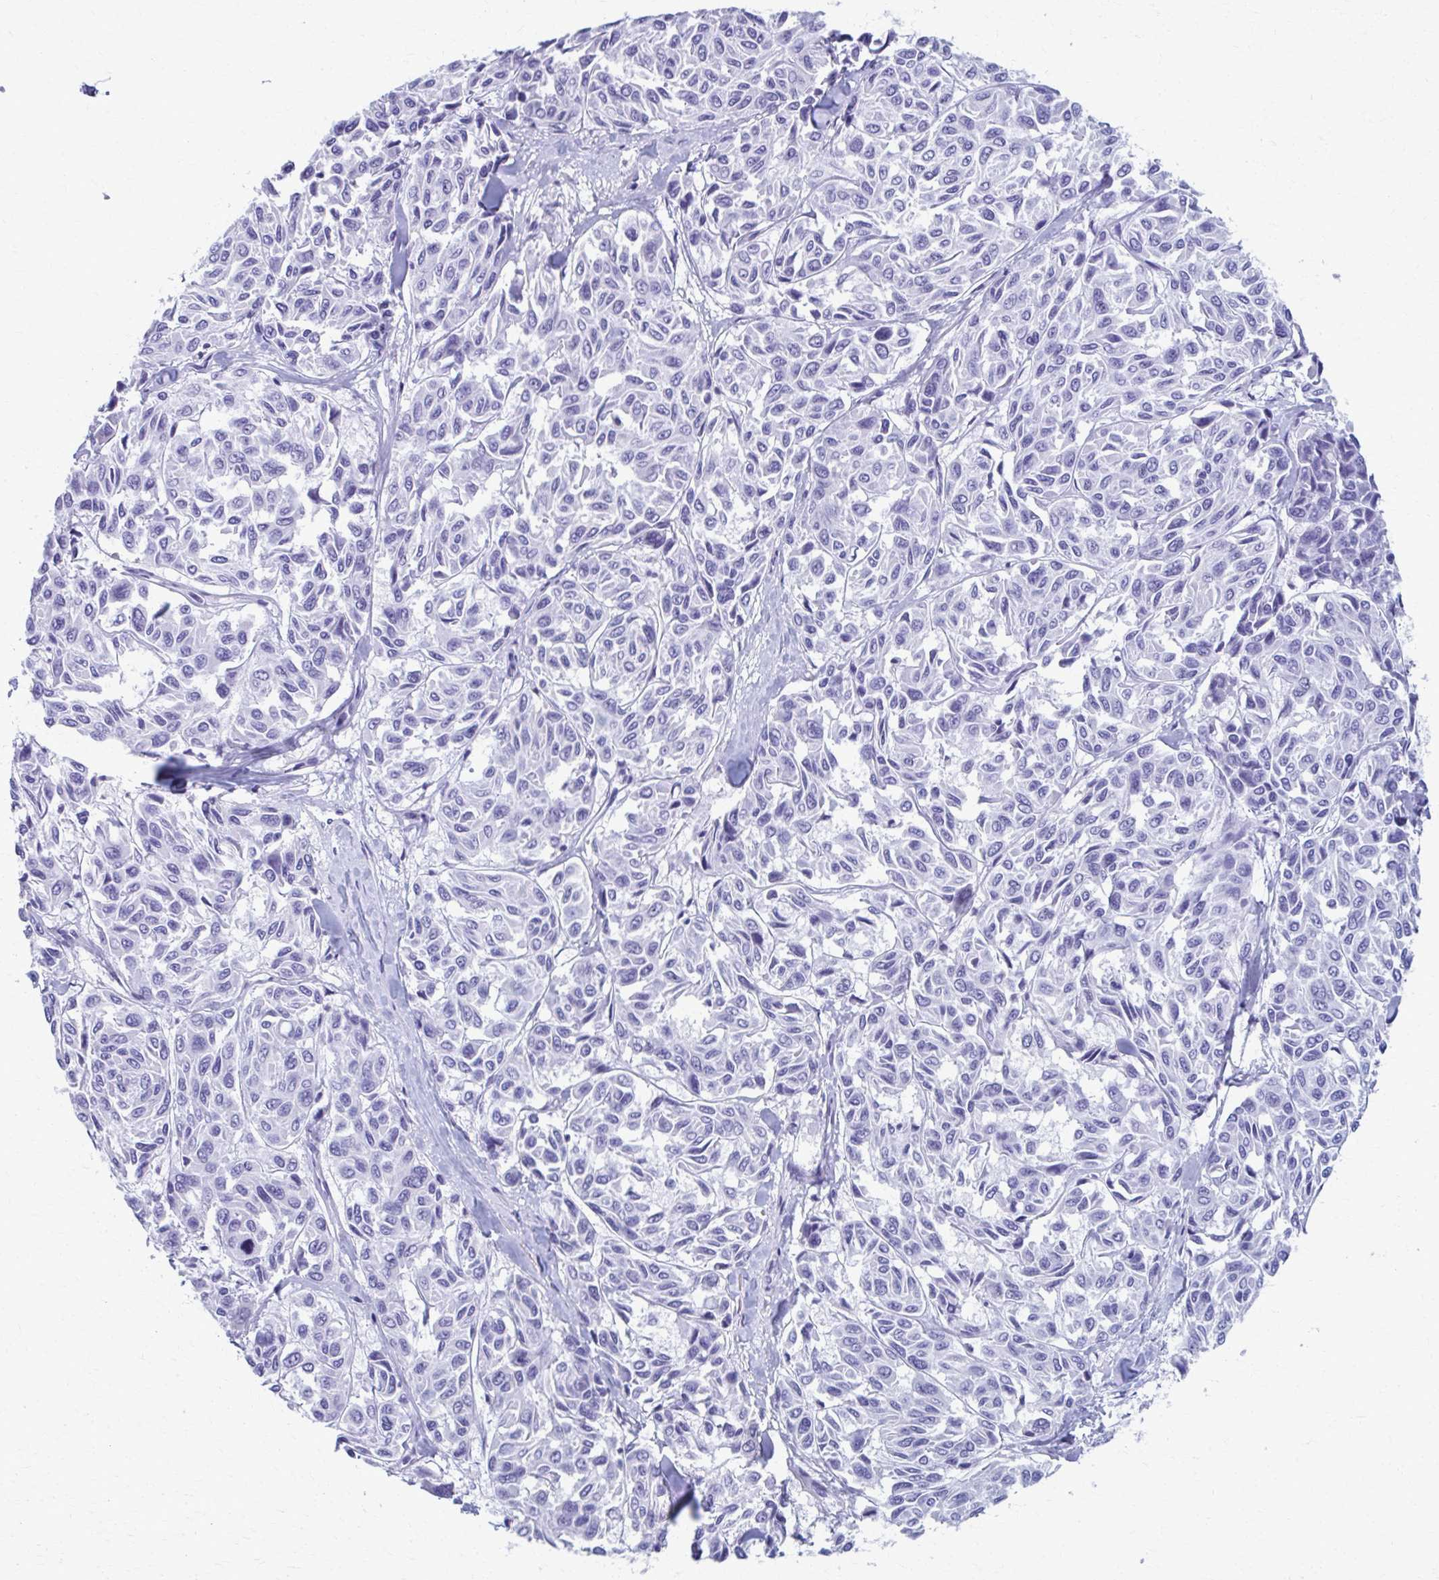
{"staining": {"intensity": "negative", "quantity": "none", "location": "none"}, "tissue": "melanoma", "cell_type": "Tumor cells", "image_type": "cancer", "snomed": [{"axis": "morphology", "description": "Malignant melanoma, NOS"}, {"axis": "topography", "description": "Skin"}], "caption": "The micrograph displays no significant expression in tumor cells of malignant melanoma.", "gene": "MPLKIP", "patient": {"sex": "female", "age": 66}}